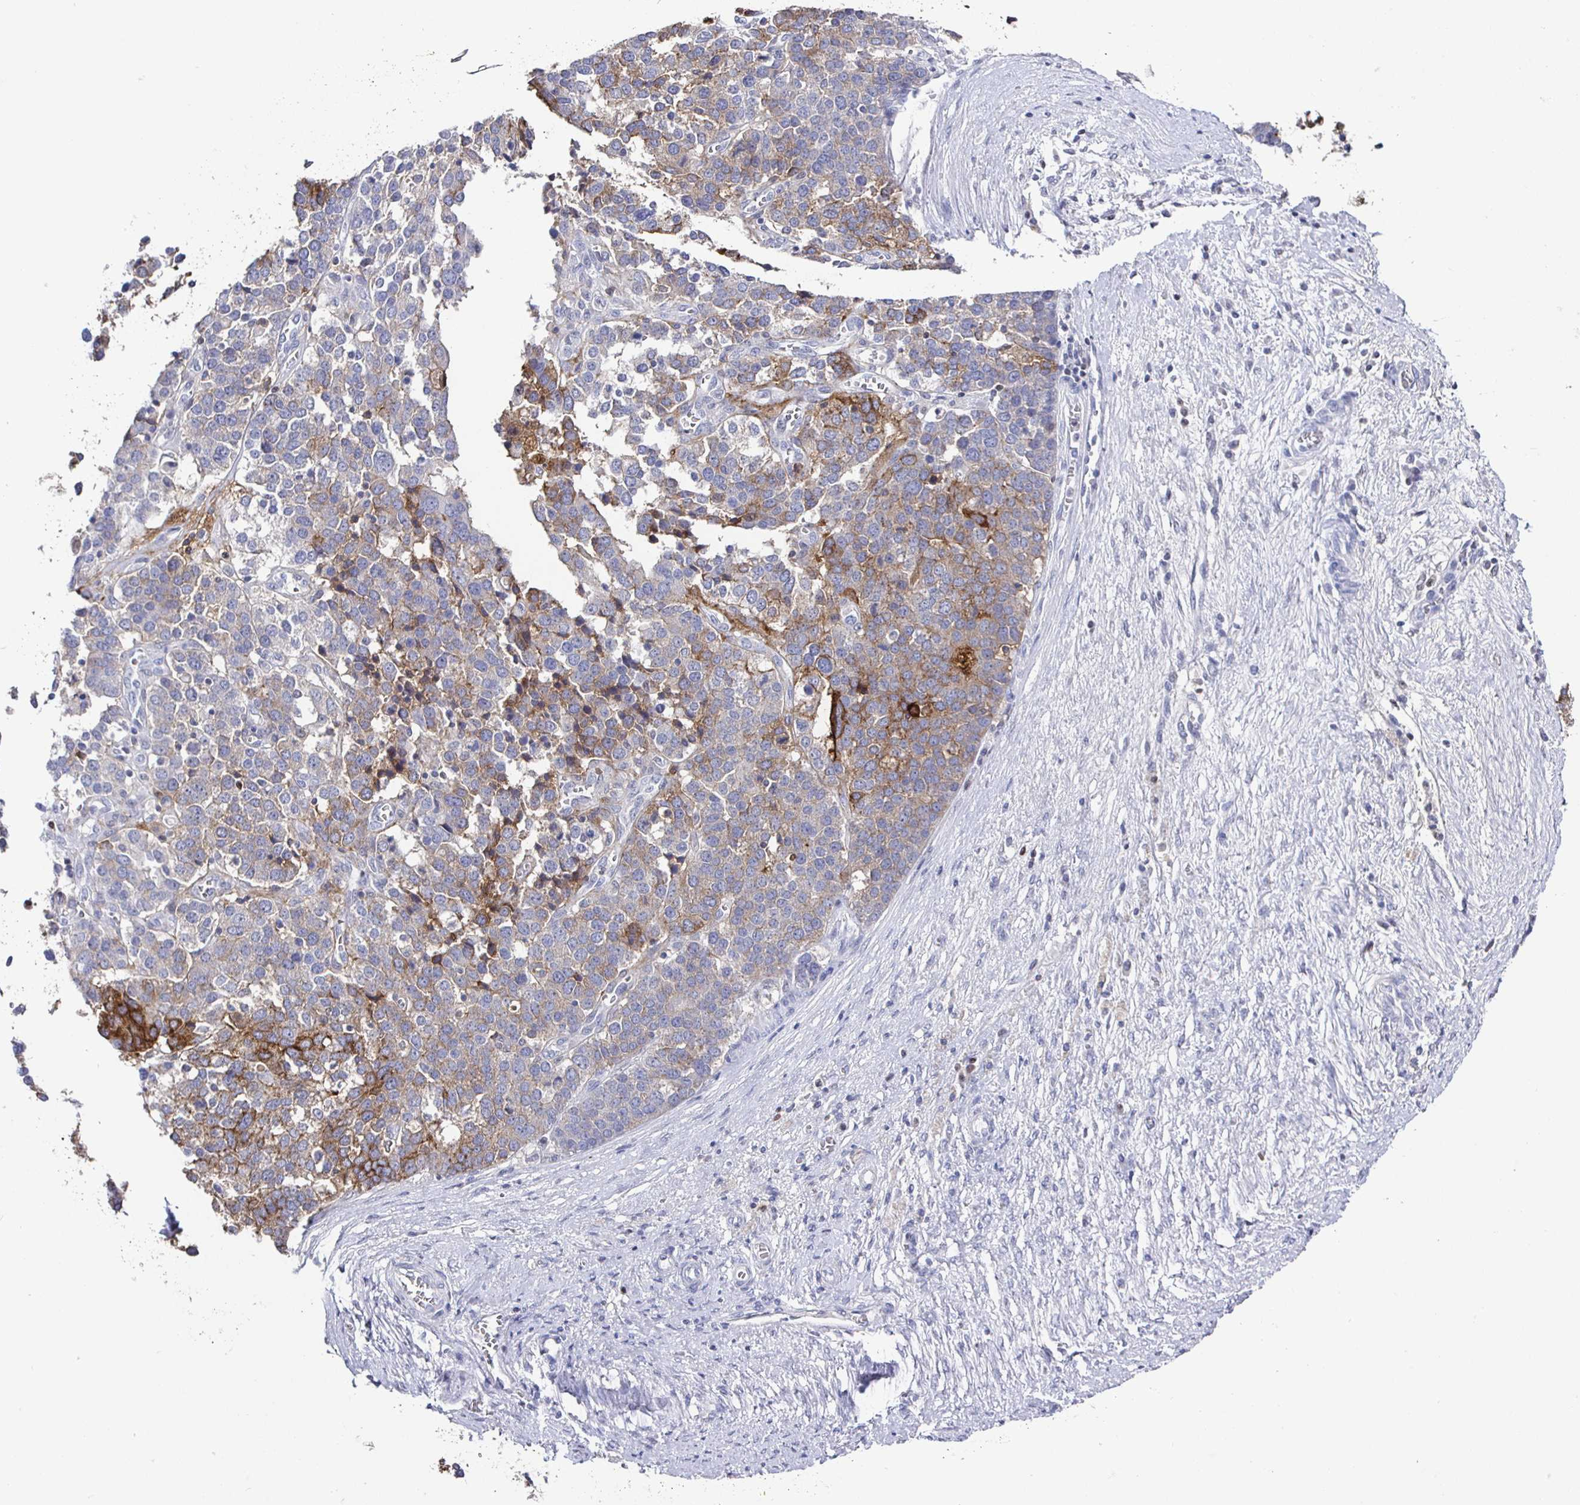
{"staining": {"intensity": "strong", "quantity": "25%-75%", "location": "cytoplasmic/membranous"}, "tissue": "ovarian cancer", "cell_type": "Tumor cells", "image_type": "cancer", "snomed": [{"axis": "morphology", "description": "Cystadenocarcinoma, serous, NOS"}, {"axis": "topography", "description": "Ovary"}], "caption": "Ovarian cancer tissue shows strong cytoplasmic/membranous positivity in approximately 25%-75% of tumor cells (brown staining indicates protein expression, while blue staining denotes nuclei).", "gene": "RUNX2", "patient": {"sex": "female", "age": 44}}